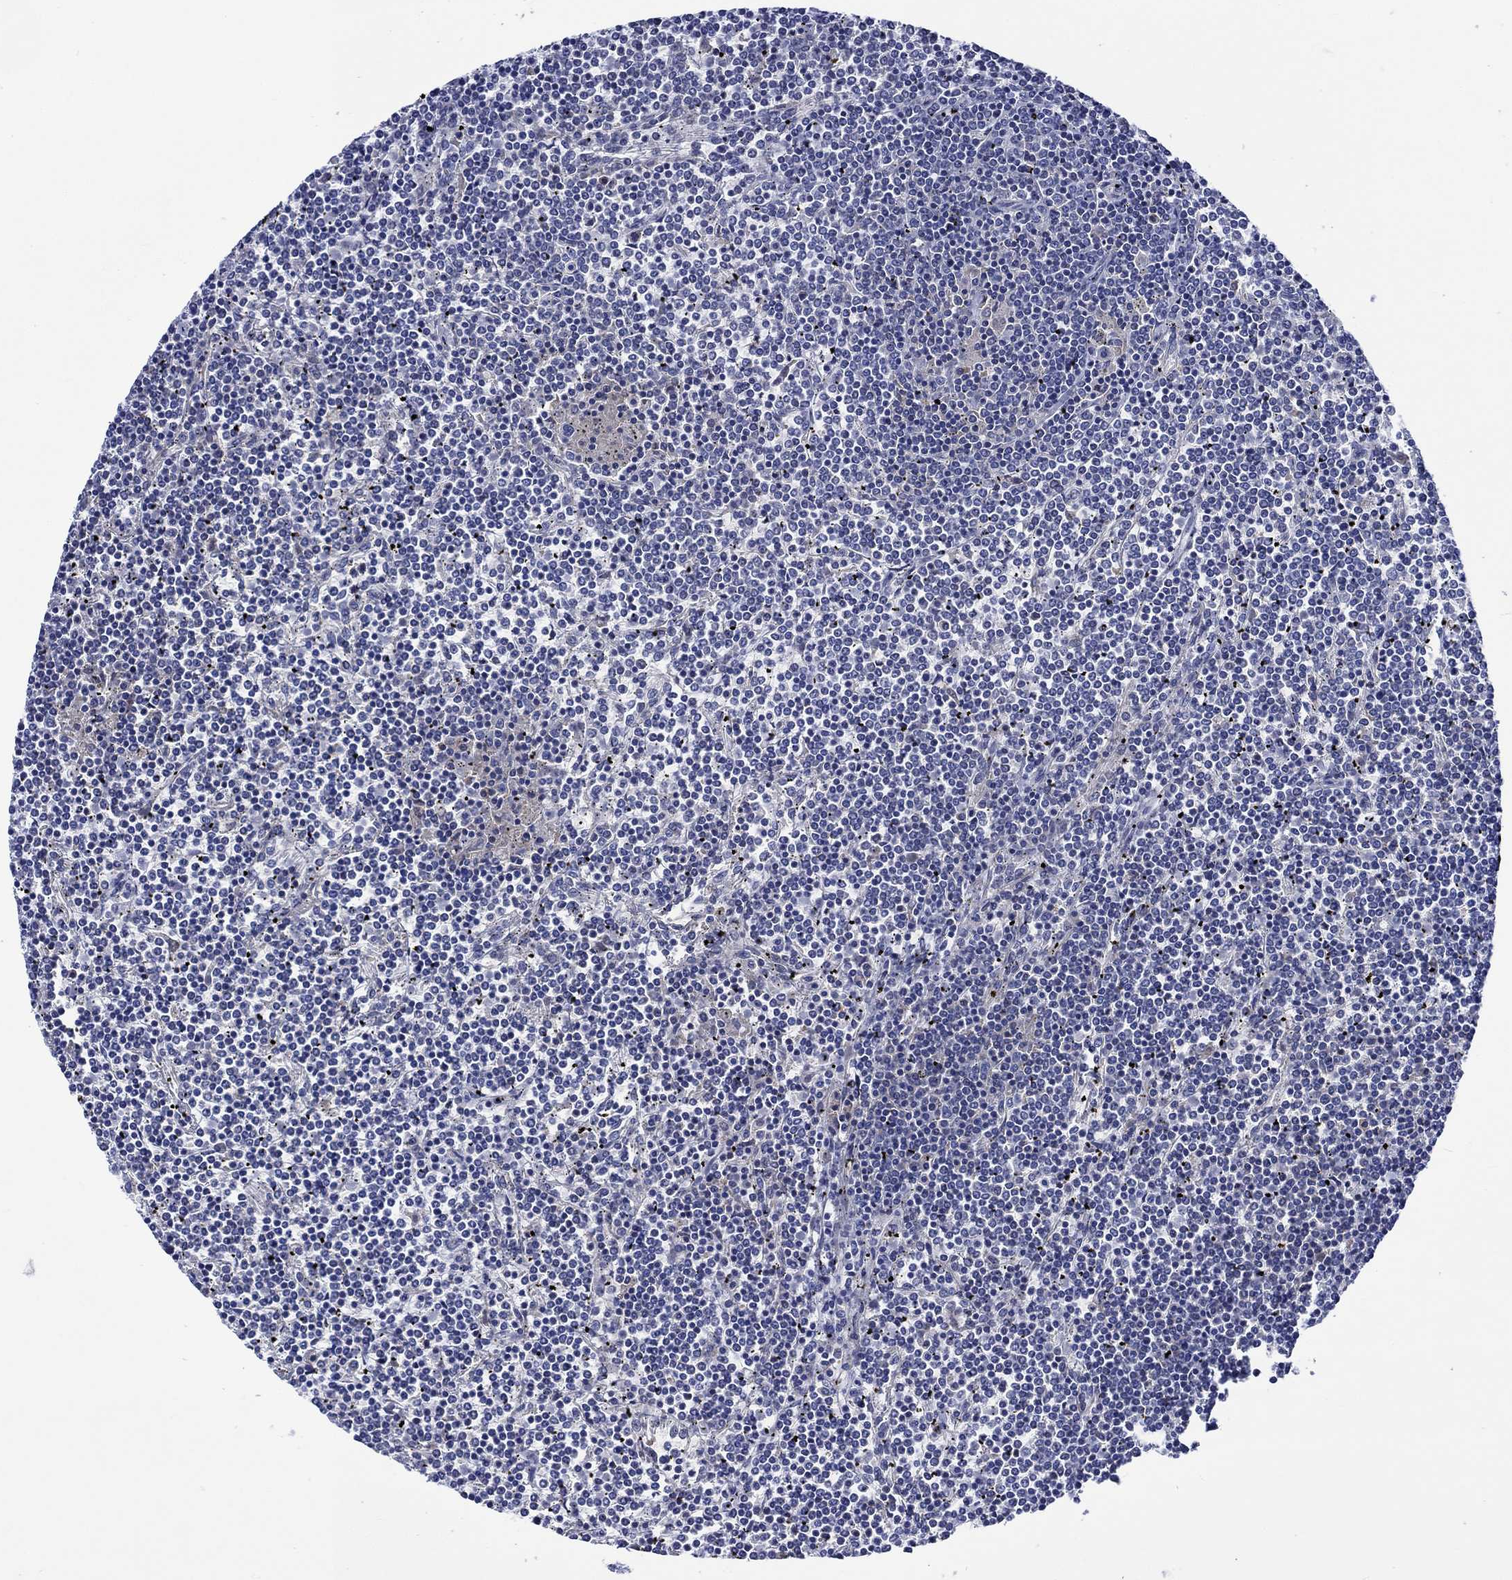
{"staining": {"intensity": "negative", "quantity": "none", "location": "none"}, "tissue": "lymphoma", "cell_type": "Tumor cells", "image_type": "cancer", "snomed": [{"axis": "morphology", "description": "Malignant lymphoma, non-Hodgkin's type, Low grade"}, {"axis": "topography", "description": "Spleen"}], "caption": "Immunohistochemical staining of low-grade malignant lymphoma, non-Hodgkin's type reveals no significant positivity in tumor cells. (Stains: DAB immunohistochemistry (IHC) with hematoxylin counter stain, Microscopy: brightfield microscopy at high magnification).", "gene": "NRIP3", "patient": {"sex": "female", "age": 19}}